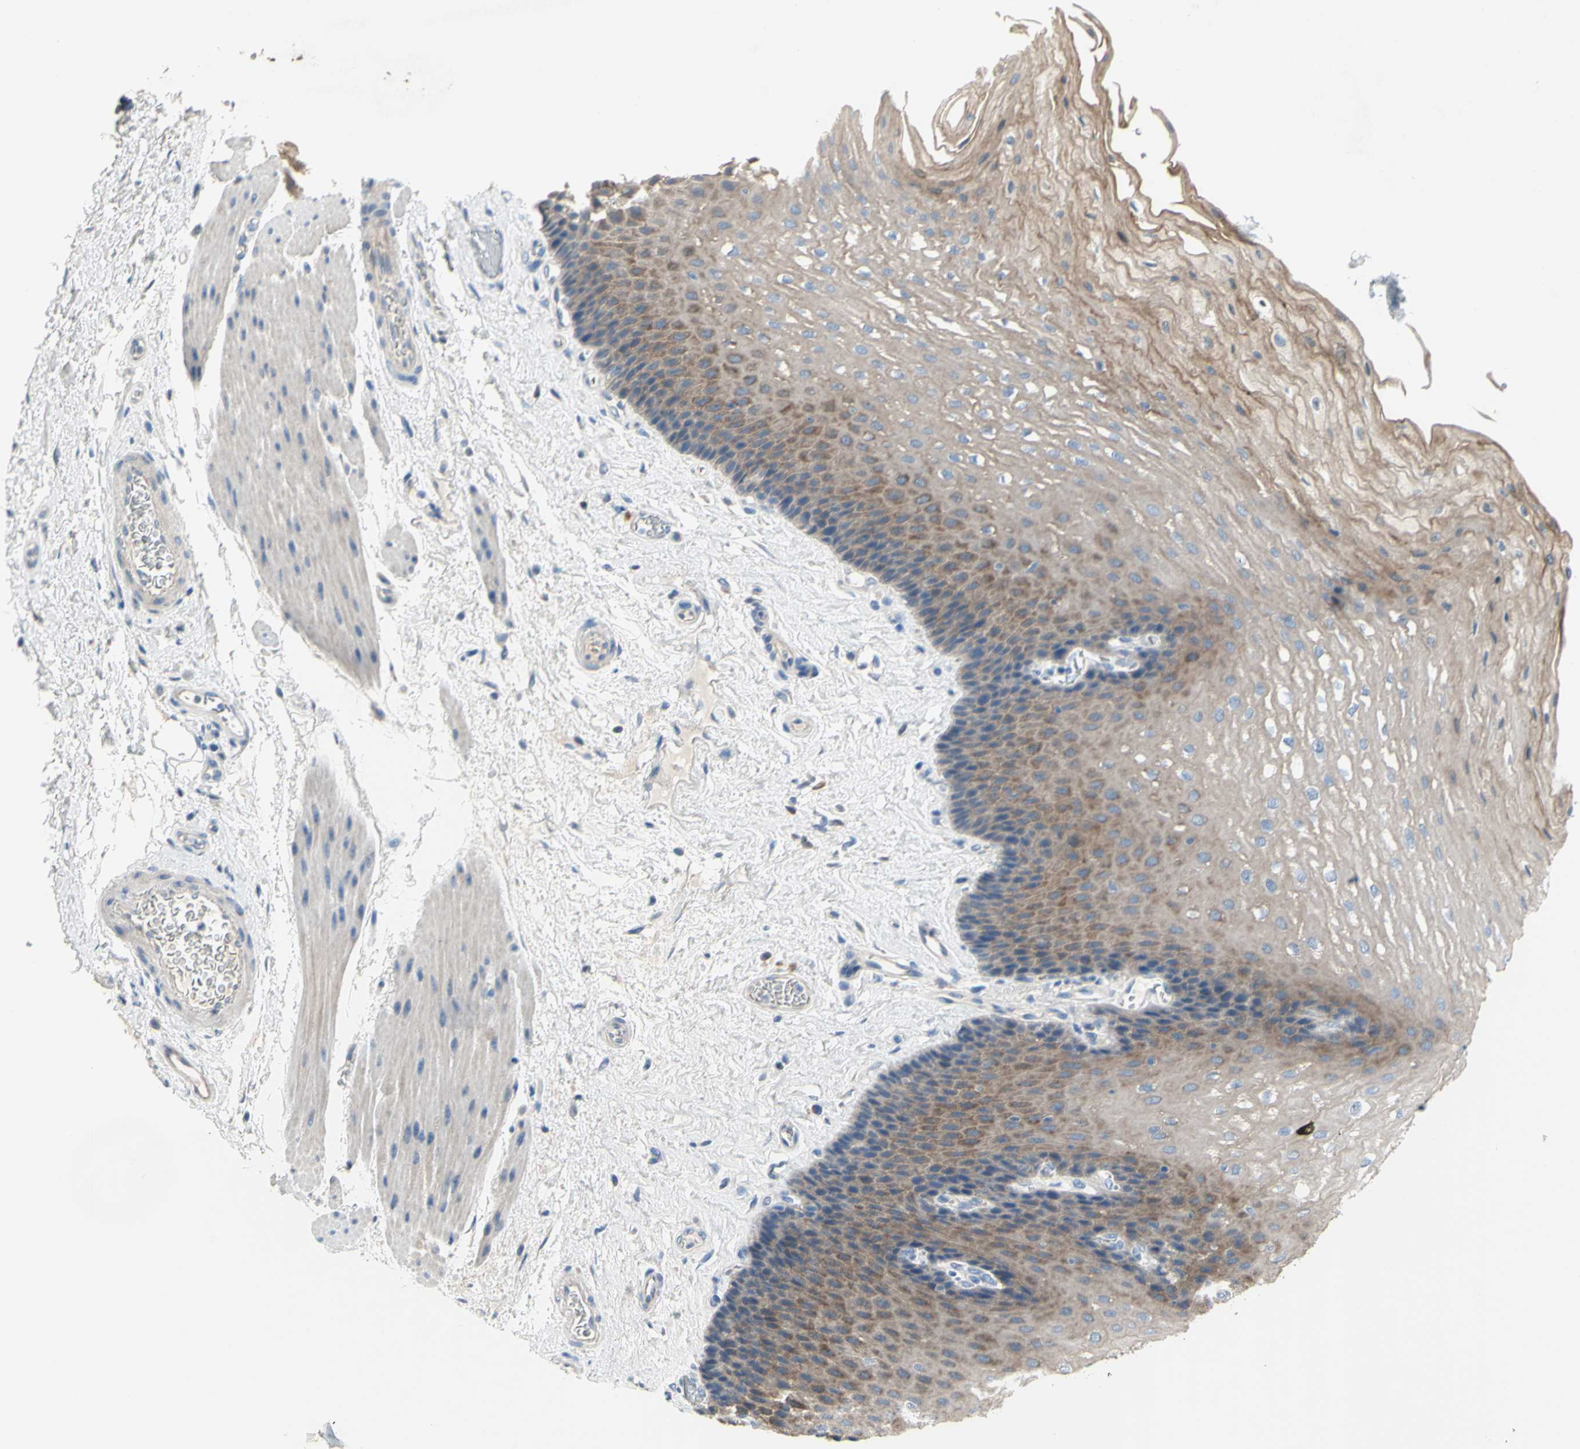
{"staining": {"intensity": "weak", "quantity": "25%-75%", "location": "cytoplasmic/membranous"}, "tissue": "esophagus", "cell_type": "Squamous epithelial cells", "image_type": "normal", "snomed": [{"axis": "morphology", "description": "Normal tissue, NOS"}, {"axis": "topography", "description": "Esophagus"}], "caption": "Immunohistochemical staining of unremarkable human esophagus exhibits 25%-75% levels of weak cytoplasmic/membranous protein expression in approximately 25%-75% of squamous epithelial cells.", "gene": "MUC1", "patient": {"sex": "female", "age": 72}}